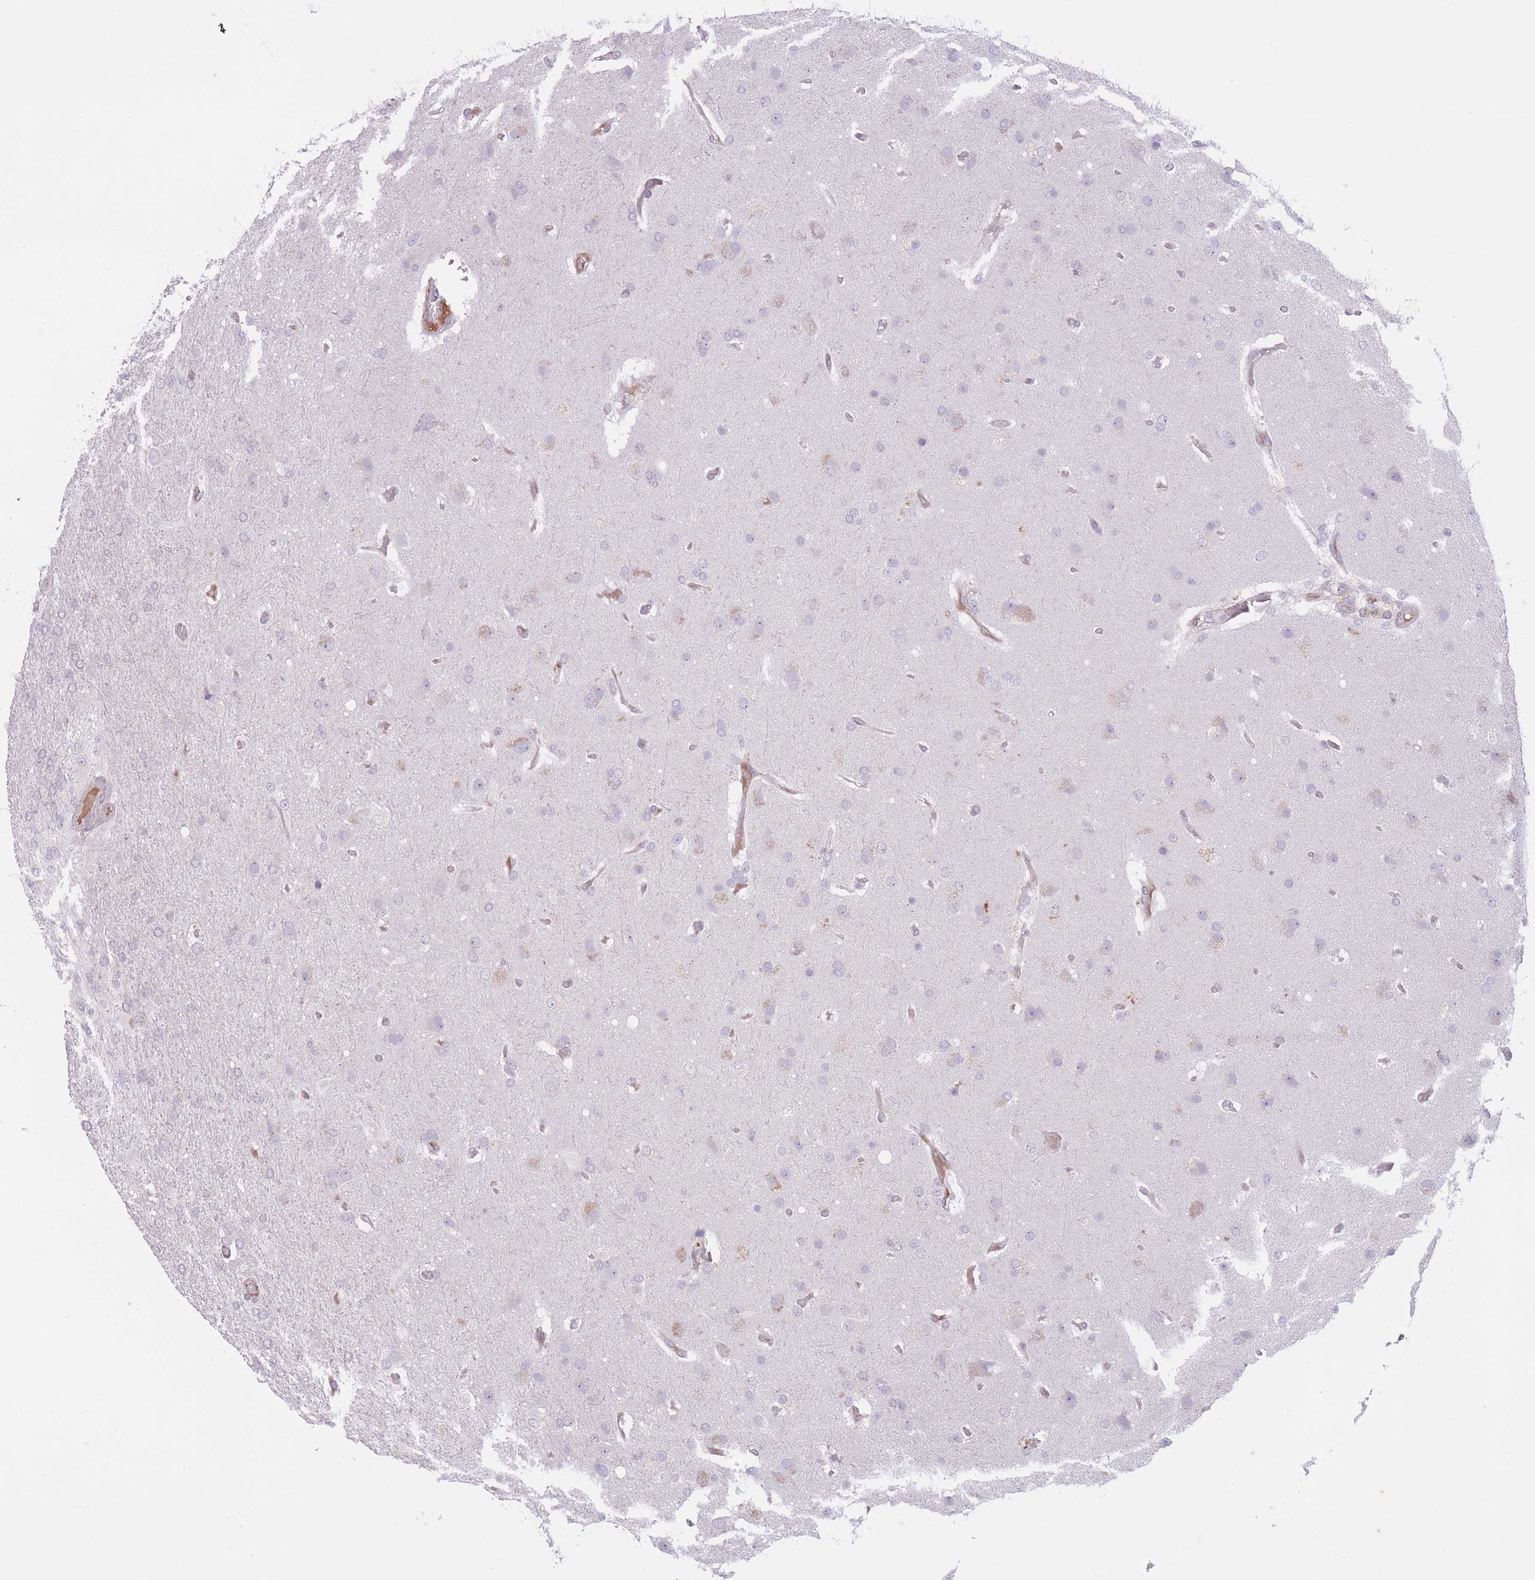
{"staining": {"intensity": "negative", "quantity": "none", "location": "none"}, "tissue": "glioma", "cell_type": "Tumor cells", "image_type": "cancer", "snomed": [{"axis": "morphology", "description": "Glioma, malignant, High grade"}, {"axis": "topography", "description": "Brain"}], "caption": "Tumor cells are negative for brown protein staining in malignant glioma (high-grade).", "gene": "ARPIN", "patient": {"sex": "female", "age": 74}}